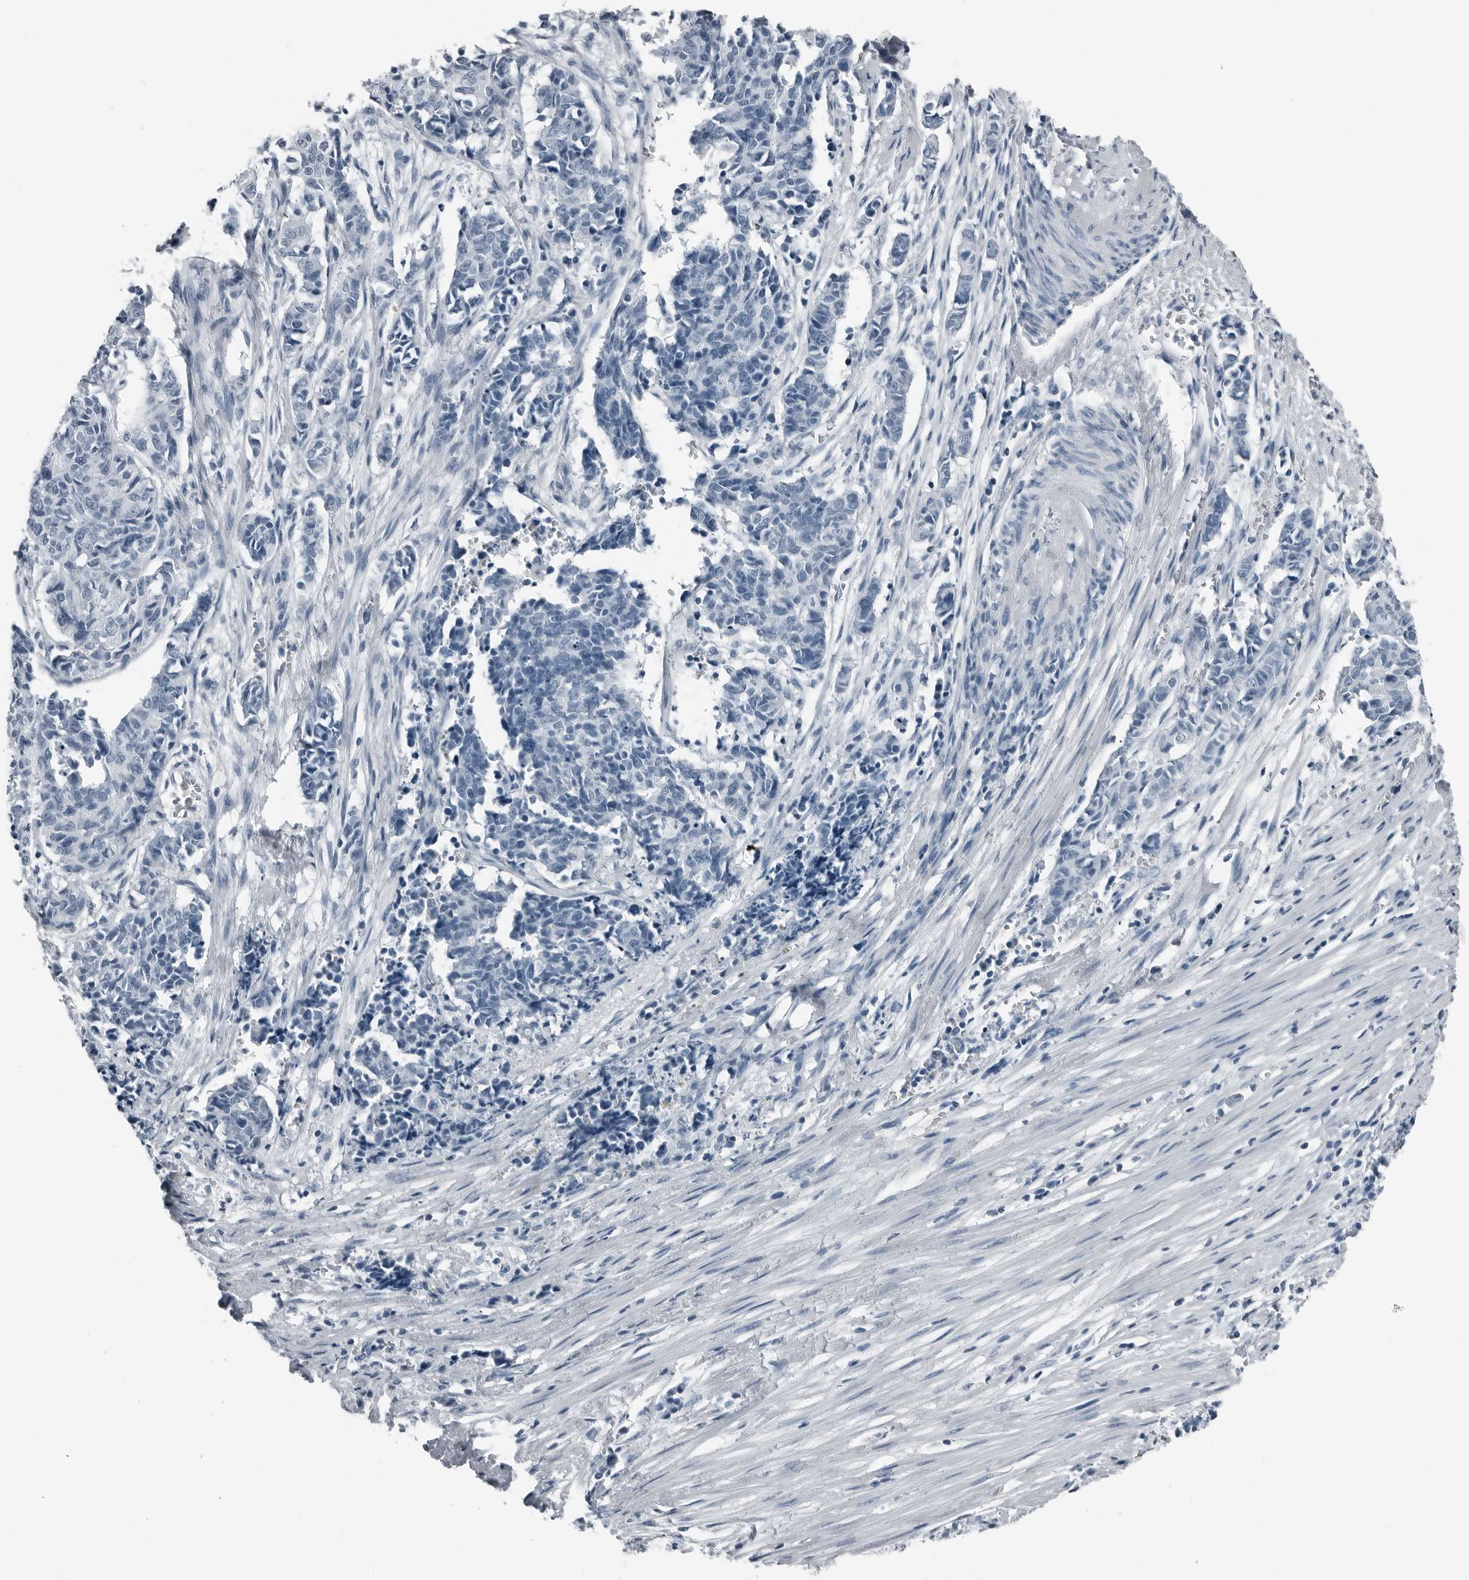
{"staining": {"intensity": "negative", "quantity": "none", "location": "none"}, "tissue": "cervical cancer", "cell_type": "Tumor cells", "image_type": "cancer", "snomed": [{"axis": "morphology", "description": "Normal tissue, NOS"}, {"axis": "morphology", "description": "Squamous cell carcinoma, NOS"}, {"axis": "topography", "description": "Cervix"}], "caption": "High power microscopy micrograph of an immunohistochemistry histopathology image of squamous cell carcinoma (cervical), revealing no significant positivity in tumor cells. The staining was performed using DAB to visualize the protein expression in brown, while the nuclei were stained in blue with hematoxylin (Magnification: 20x).", "gene": "PRSS1", "patient": {"sex": "female", "age": 35}}